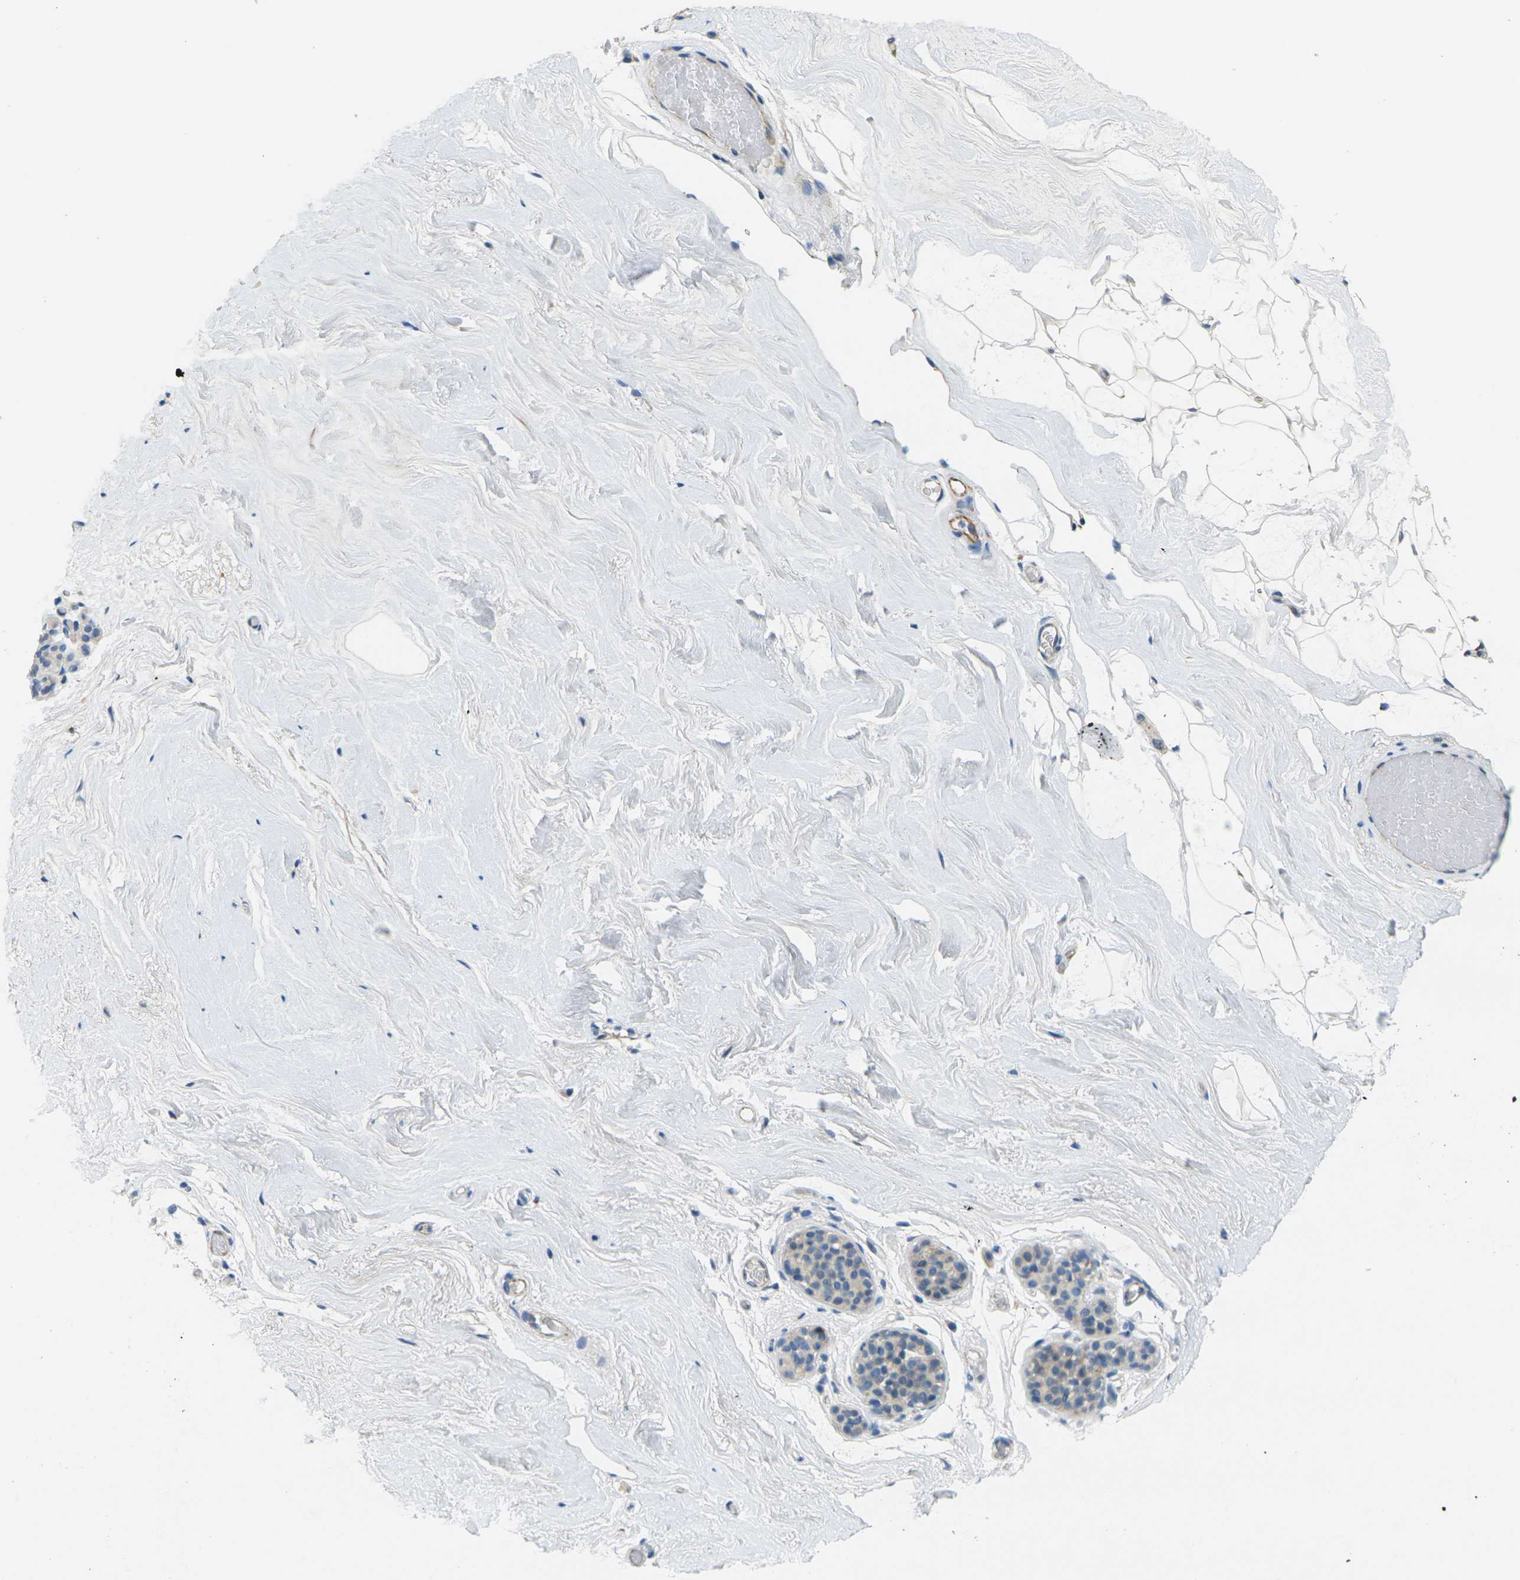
{"staining": {"intensity": "negative", "quantity": "none", "location": "none"}, "tissue": "breast", "cell_type": "Adipocytes", "image_type": "normal", "snomed": [{"axis": "morphology", "description": "Normal tissue, NOS"}, {"axis": "topography", "description": "Breast"}], "caption": "This is an IHC histopathology image of normal human breast. There is no staining in adipocytes.", "gene": "CYP2C8", "patient": {"sex": "female", "age": 75}}